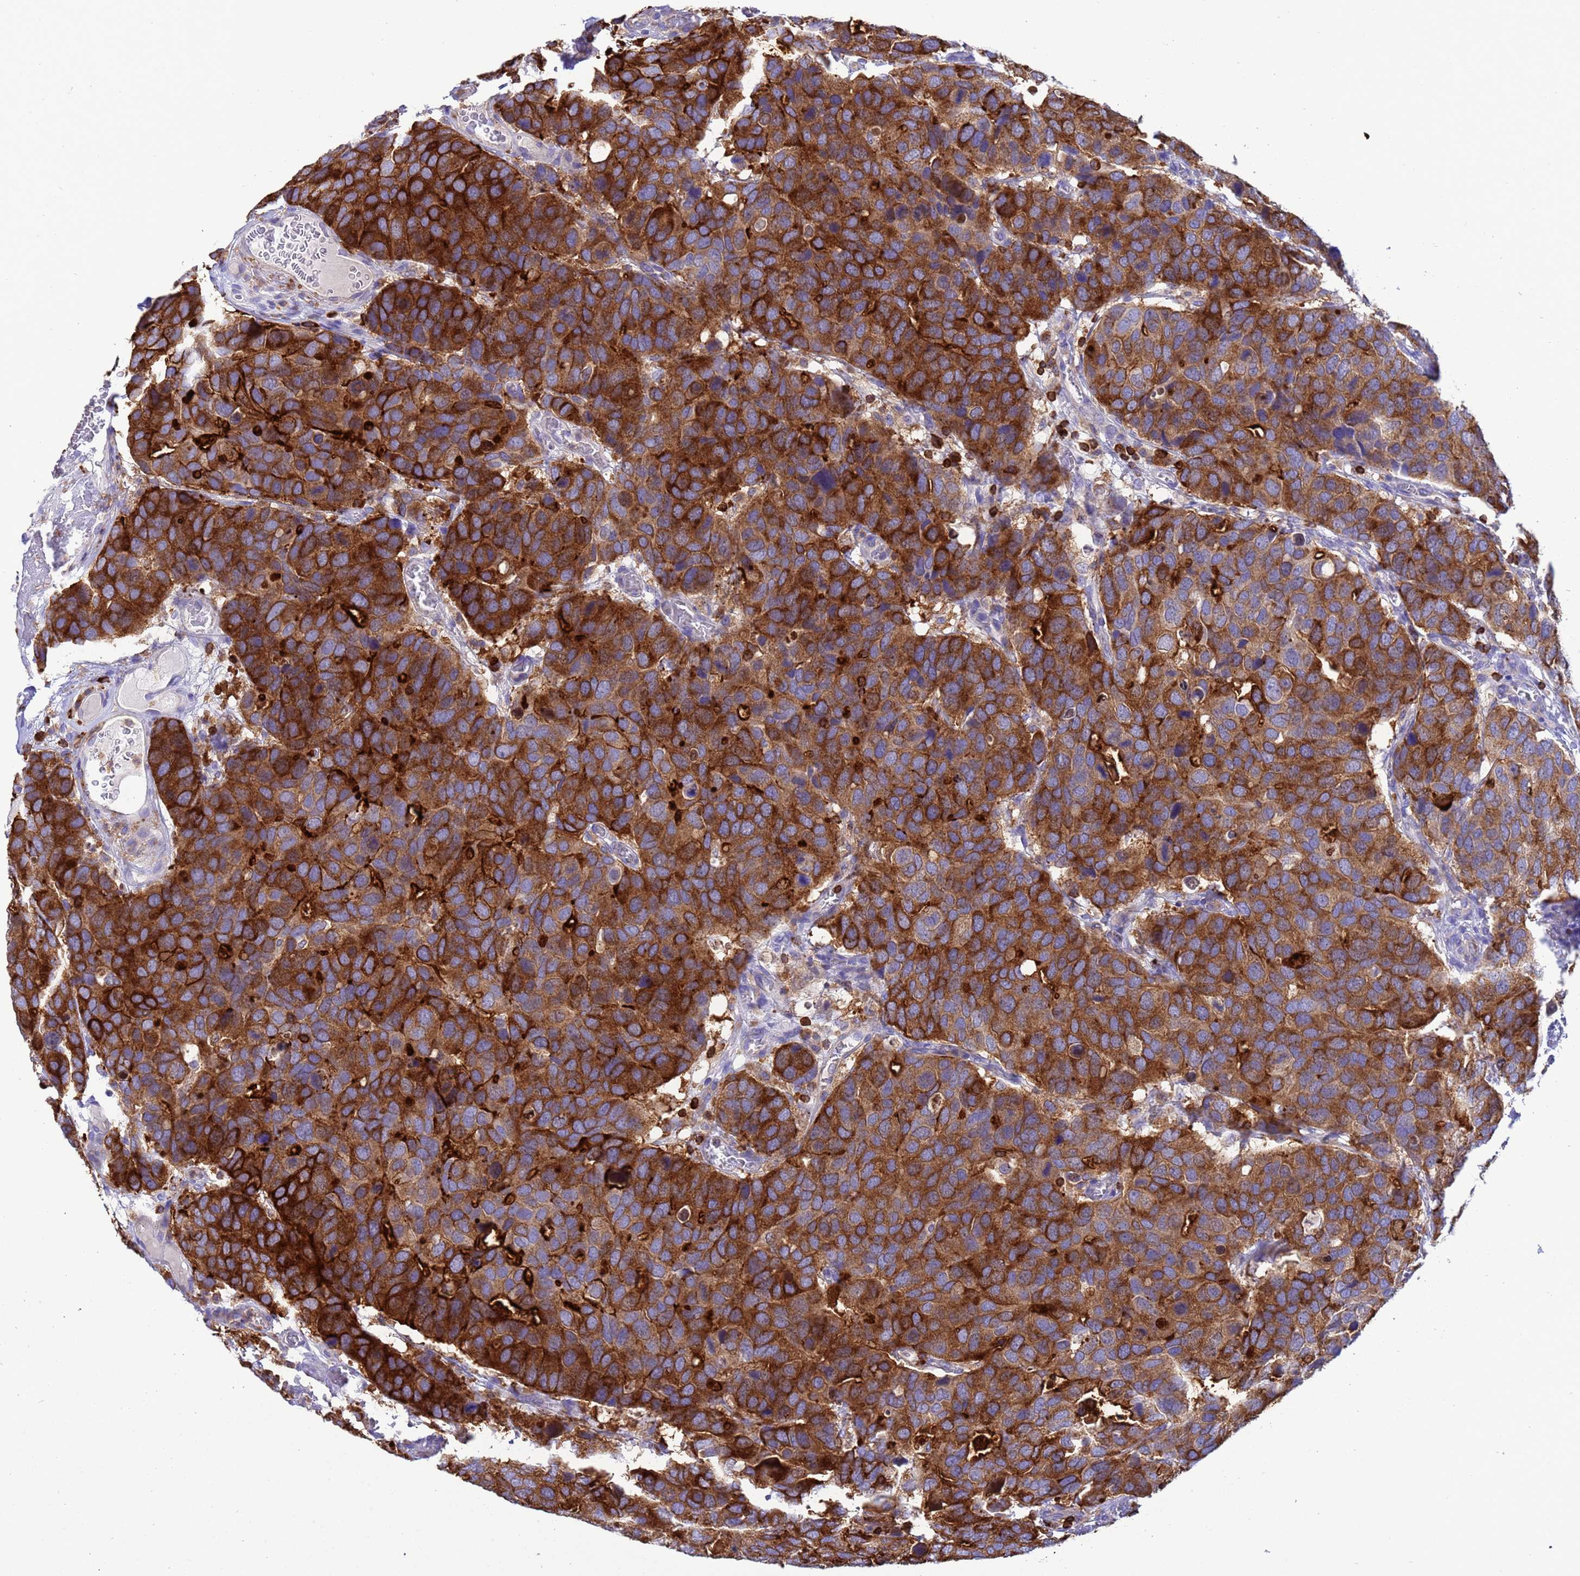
{"staining": {"intensity": "strong", "quantity": ">75%", "location": "cytoplasmic/membranous"}, "tissue": "breast cancer", "cell_type": "Tumor cells", "image_type": "cancer", "snomed": [{"axis": "morphology", "description": "Duct carcinoma"}, {"axis": "topography", "description": "Breast"}], "caption": "Tumor cells display high levels of strong cytoplasmic/membranous expression in approximately >75% of cells in human breast cancer (intraductal carcinoma). Using DAB (3,3'-diaminobenzidine) (brown) and hematoxylin (blue) stains, captured at high magnification using brightfield microscopy.", "gene": "EZR", "patient": {"sex": "female", "age": 83}}